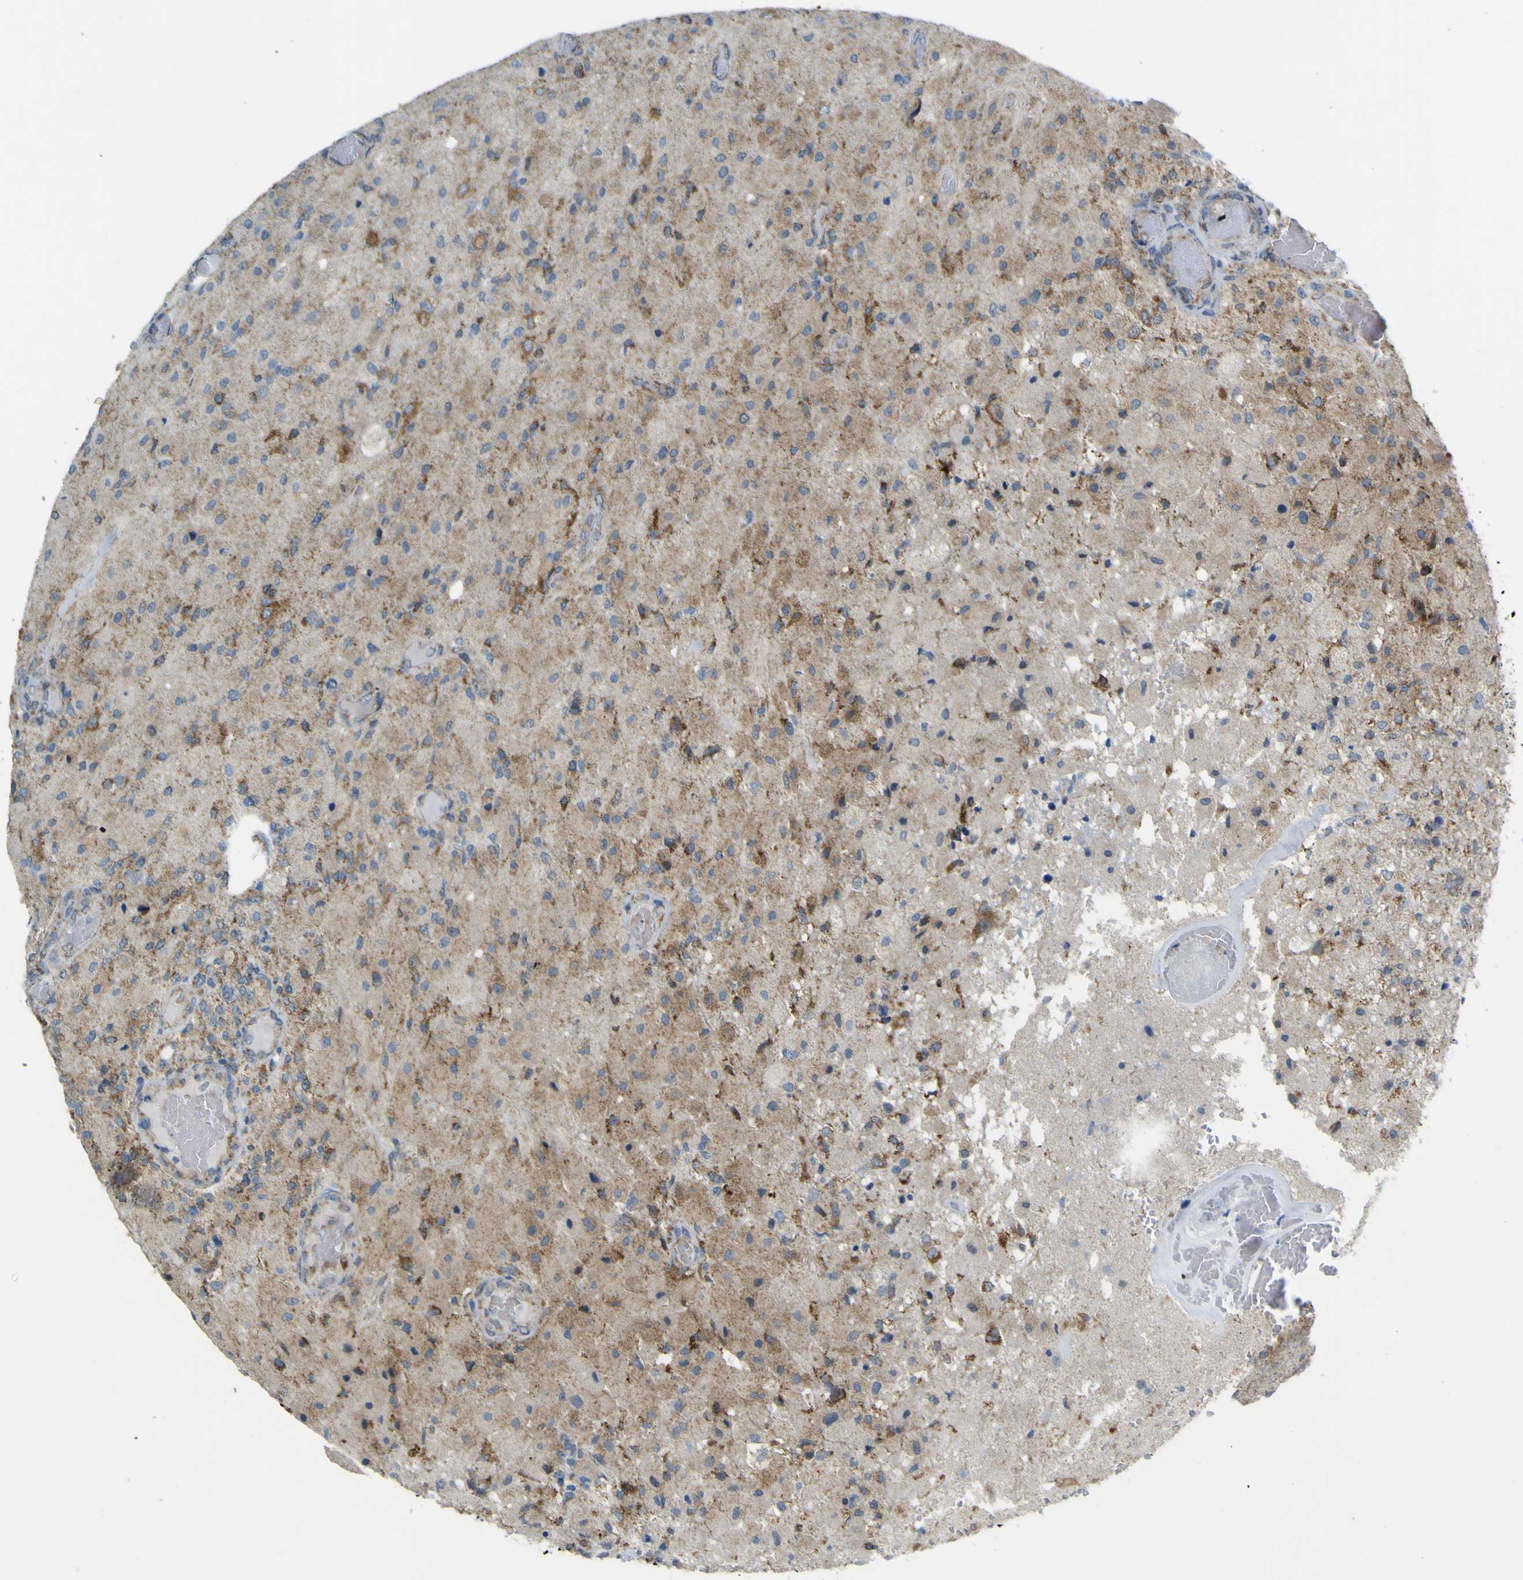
{"staining": {"intensity": "moderate", "quantity": "25%-75%", "location": "cytoplasmic/membranous"}, "tissue": "glioma", "cell_type": "Tumor cells", "image_type": "cancer", "snomed": [{"axis": "morphology", "description": "Normal tissue, NOS"}, {"axis": "morphology", "description": "Glioma, malignant, High grade"}, {"axis": "topography", "description": "Cerebral cortex"}], "caption": "Immunohistochemistry photomicrograph of human glioma stained for a protein (brown), which reveals medium levels of moderate cytoplasmic/membranous expression in about 25%-75% of tumor cells.", "gene": "ACBD5", "patient": {"sex": "male", "age": 77}}